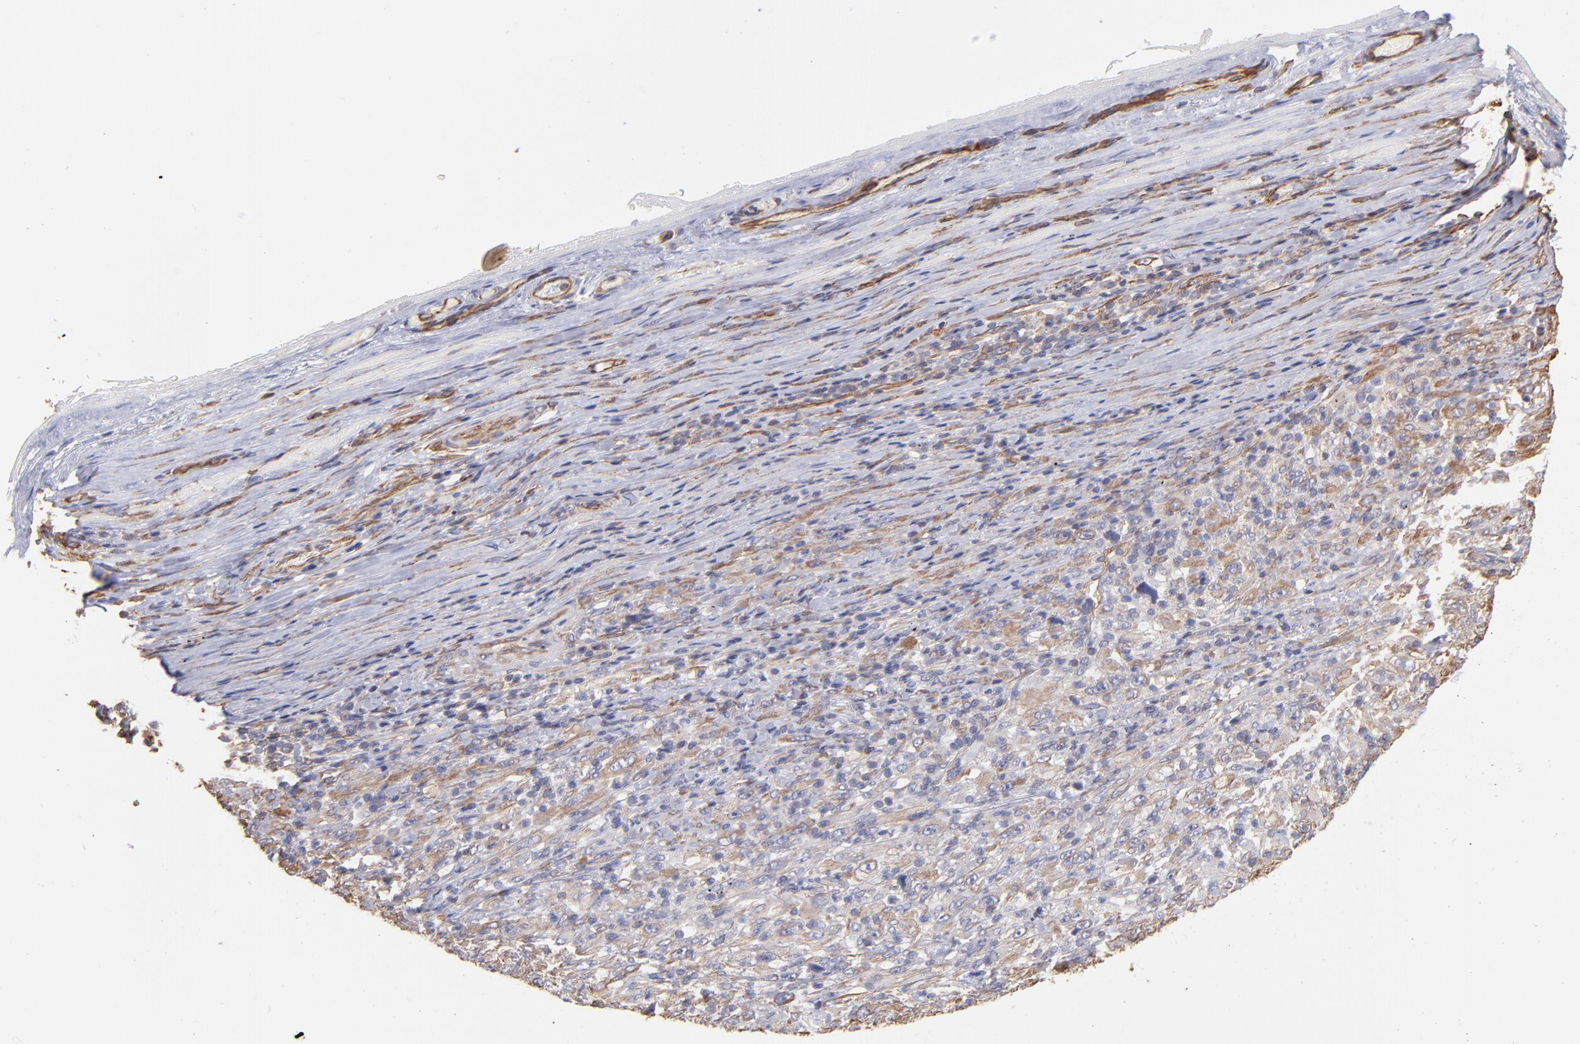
{"staining": {"intensity": "weak", "quantity": ">75%", "location": "cytoplasmic/membranous"}, "tissue": "melanoma", "cell_type": "Tumor cells", "image_type": "cancer", "snomed": [{"axis": "morphology", "description": "Malignant melanoma, Metastatic site"}, {"axis": "topography", "description": "Skin"}], "caption": "Brown immunohistochemical staining in melanoma exhibits weak cytoplasmic/membranous positivity in approximately >75% of tumor cells.", "gene": "PLEC", "patient": {"sex": "female", "age": 56}}